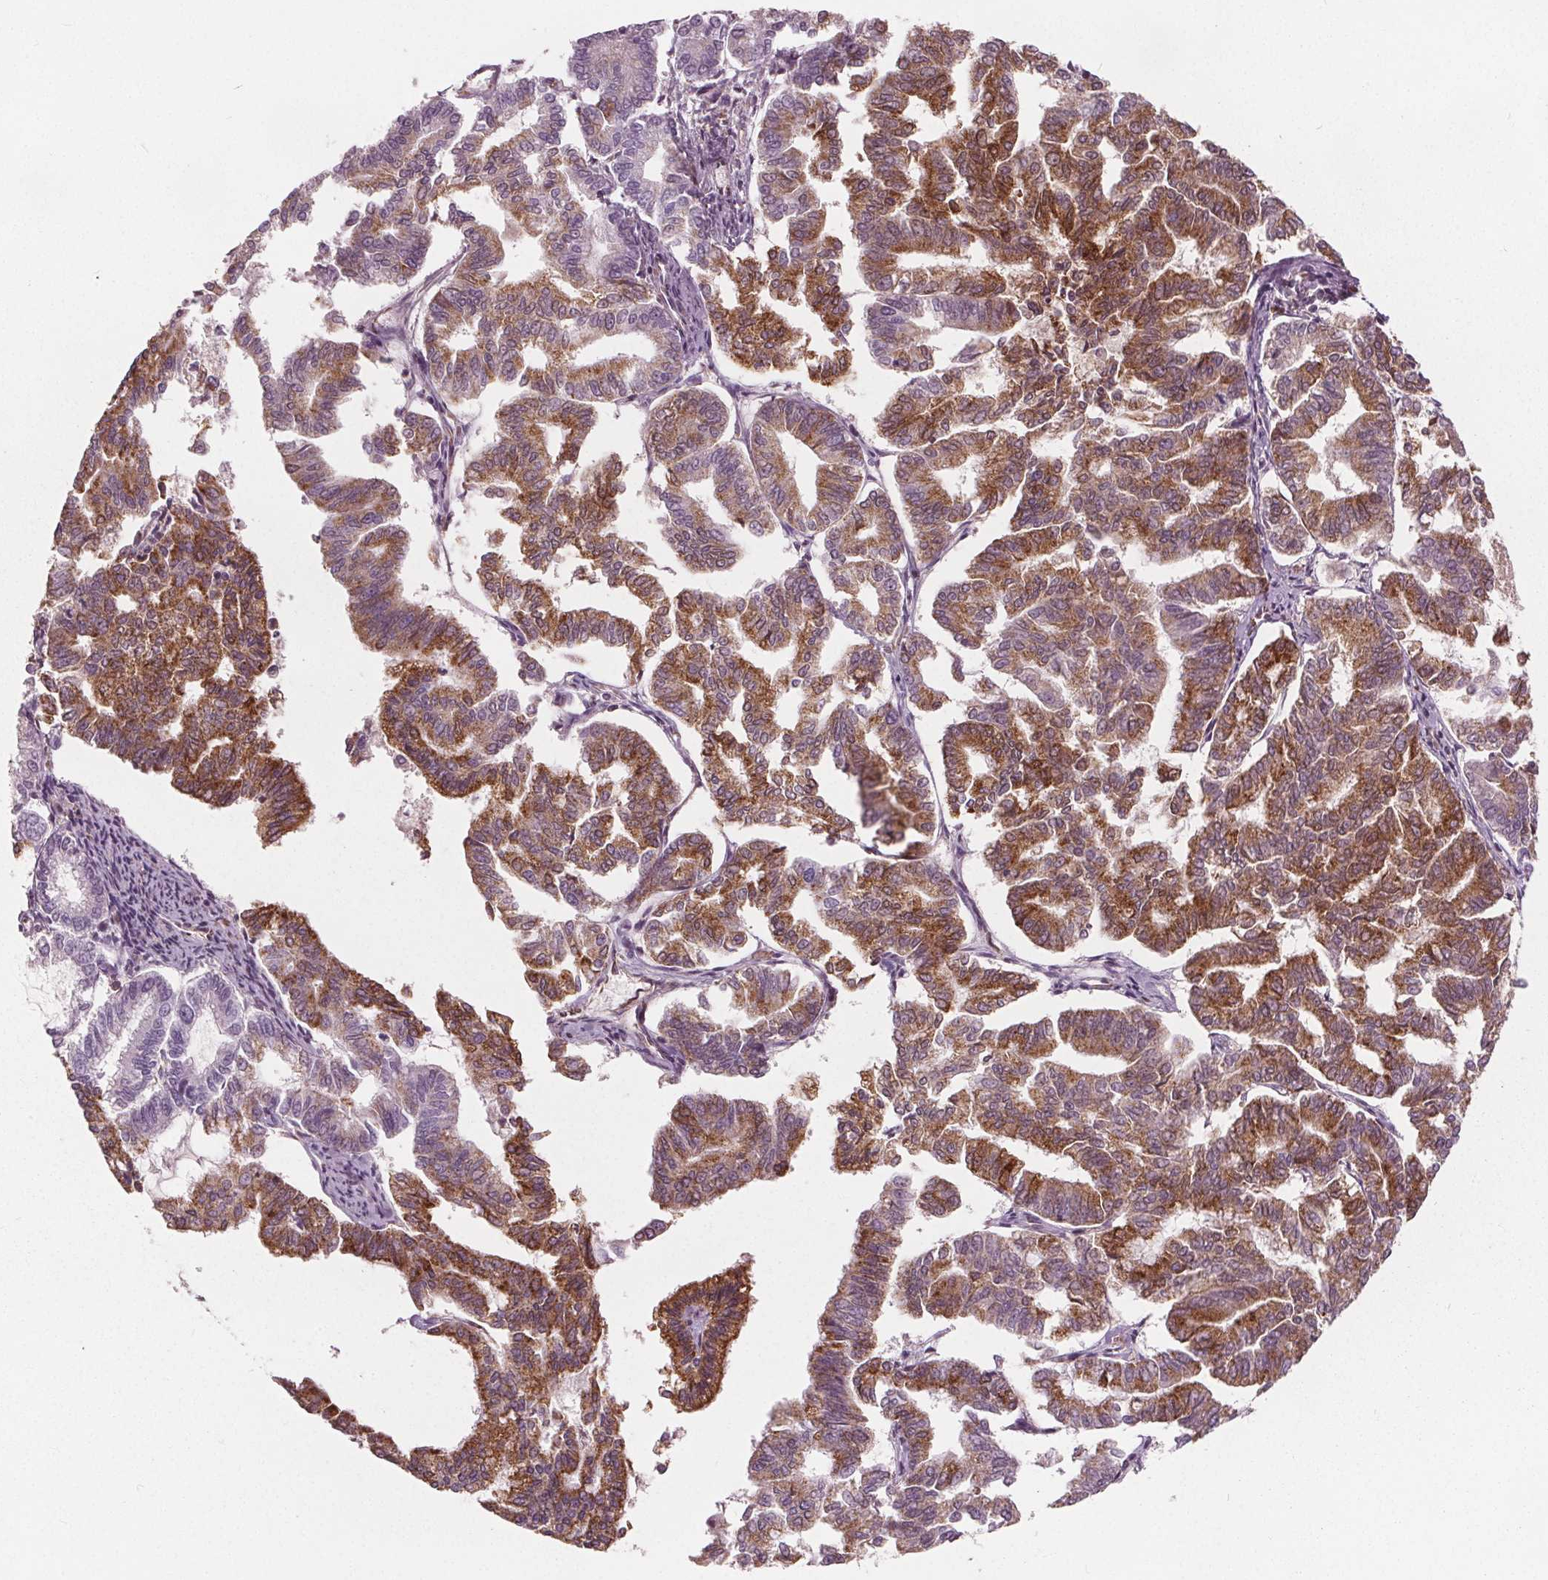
{"staining": {"intensity": "strong", "quantity": "25%-75%", "location": "cytoplasmic/membranous"}, "tissue": "endometrial cancer", "cell_type": "Tumor cells", "image_type": "cancer", "snomed": [{"axis": "morphology", "description": "Adenocarcinoma, NOS"}, {"axis": "topography", "description": "Endometrium"}], "caption": "Tumor cells display strong cytoplasmic/membranous expression in about 25%-75% of cells in endometrial cancer (adenocarcinoma). (brown staining indicates protein expression, while blue staining denotes nuclei).", "gene": "ECI2", "patient": {"sex": "female", "age": 79}}